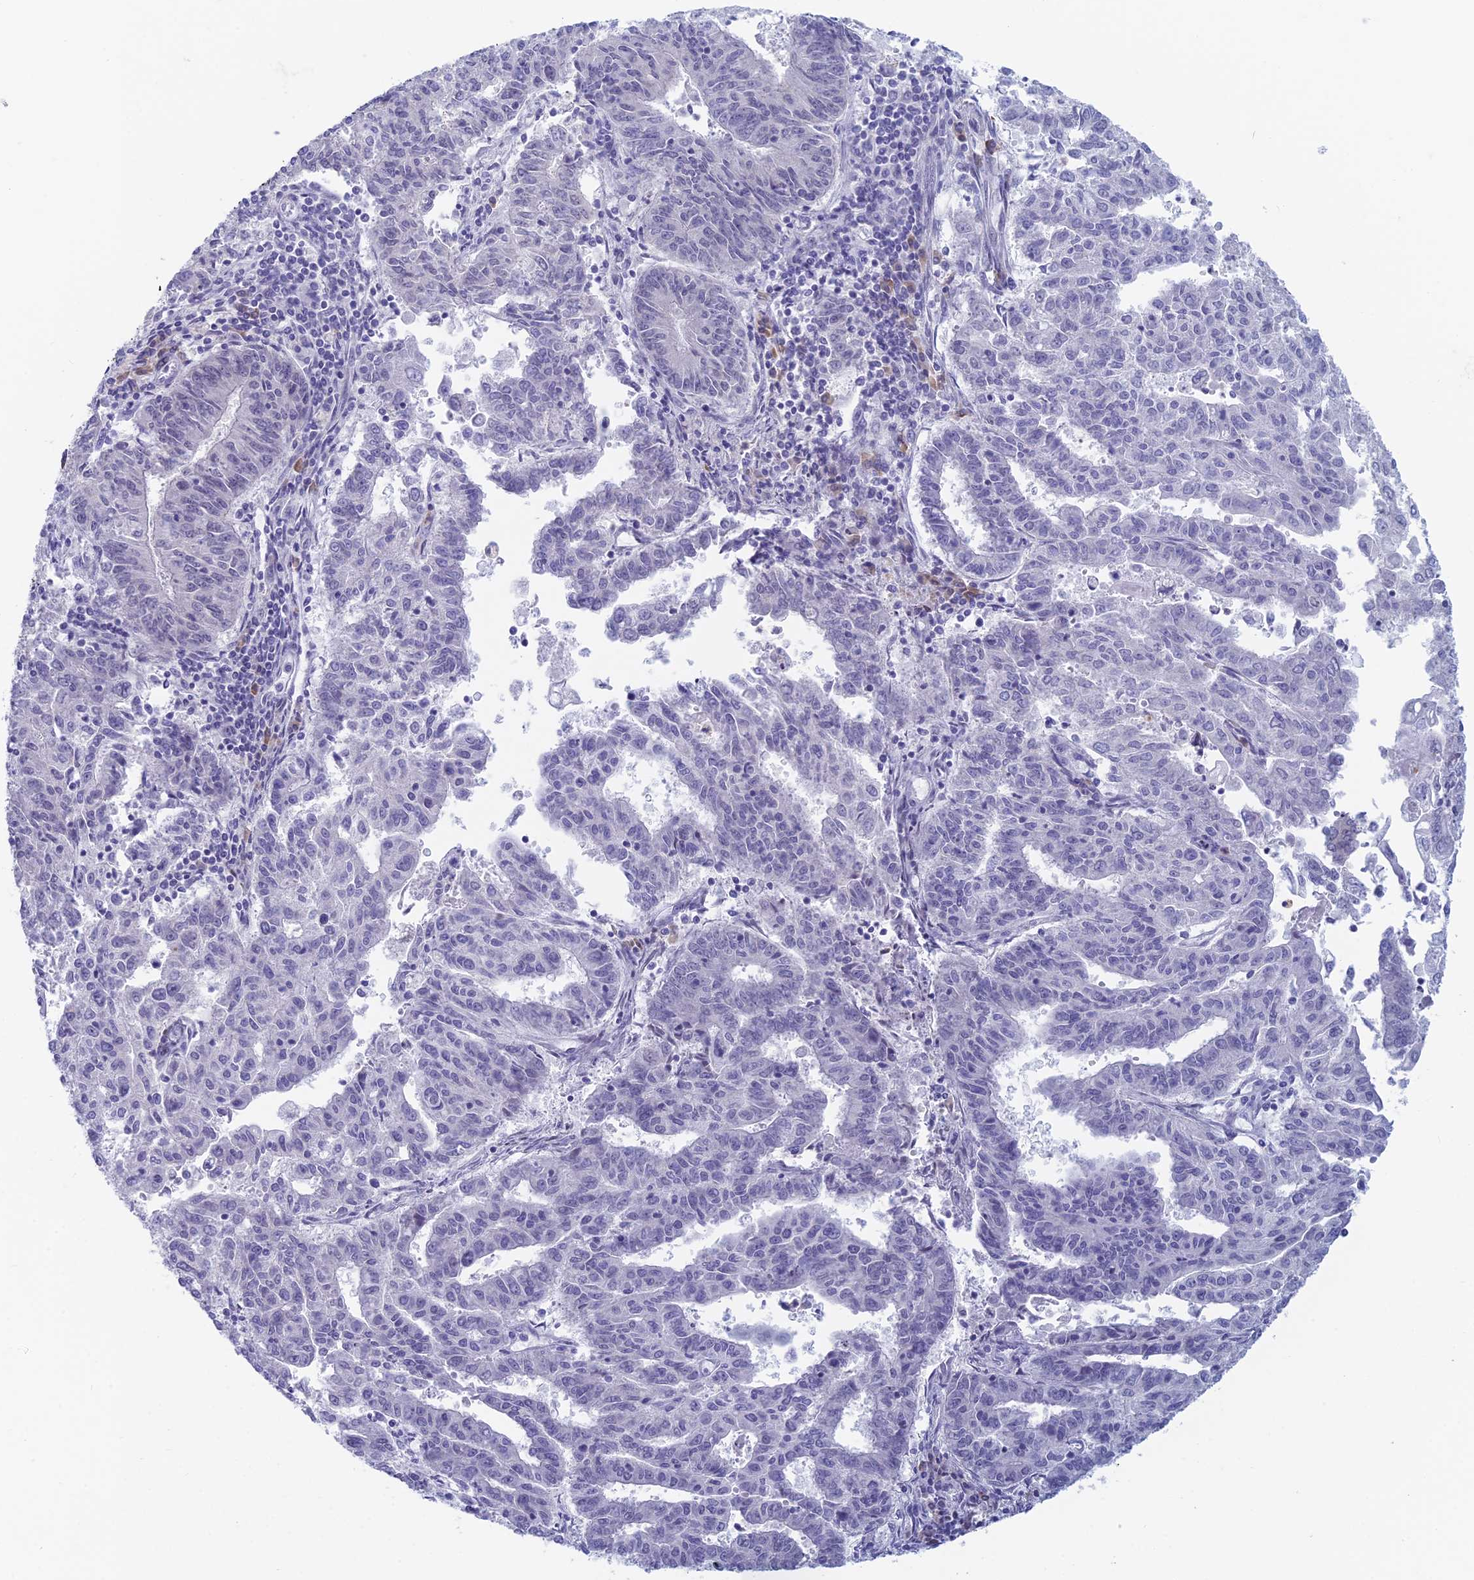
{"staining": {"intensity": "negative", "quantity": "none", "location": "none"}, "tissue": "endometrial cancer", "cell_type": "Tumor cells", "image_type": "cancer", "snomed": [{"axis": "morphology", "description": "Adenocarcinoma, NOS"}, {"axis": "topography", "description": "Endometrium"}], "caption": "High magnification brightfield microscopy of adenocarcinoma (endometrial) stained with DAB (brown) and counterstained with hematoxylin (blue): tumor cells show no significant positivity. (Brightfield microscopy of DAB (3,3'-diaminobenzidine) immunohistochemistry (IHC) at high magnification).", "gene": "PPP1R26", "patient": {"sex": "female", "age": 59}}